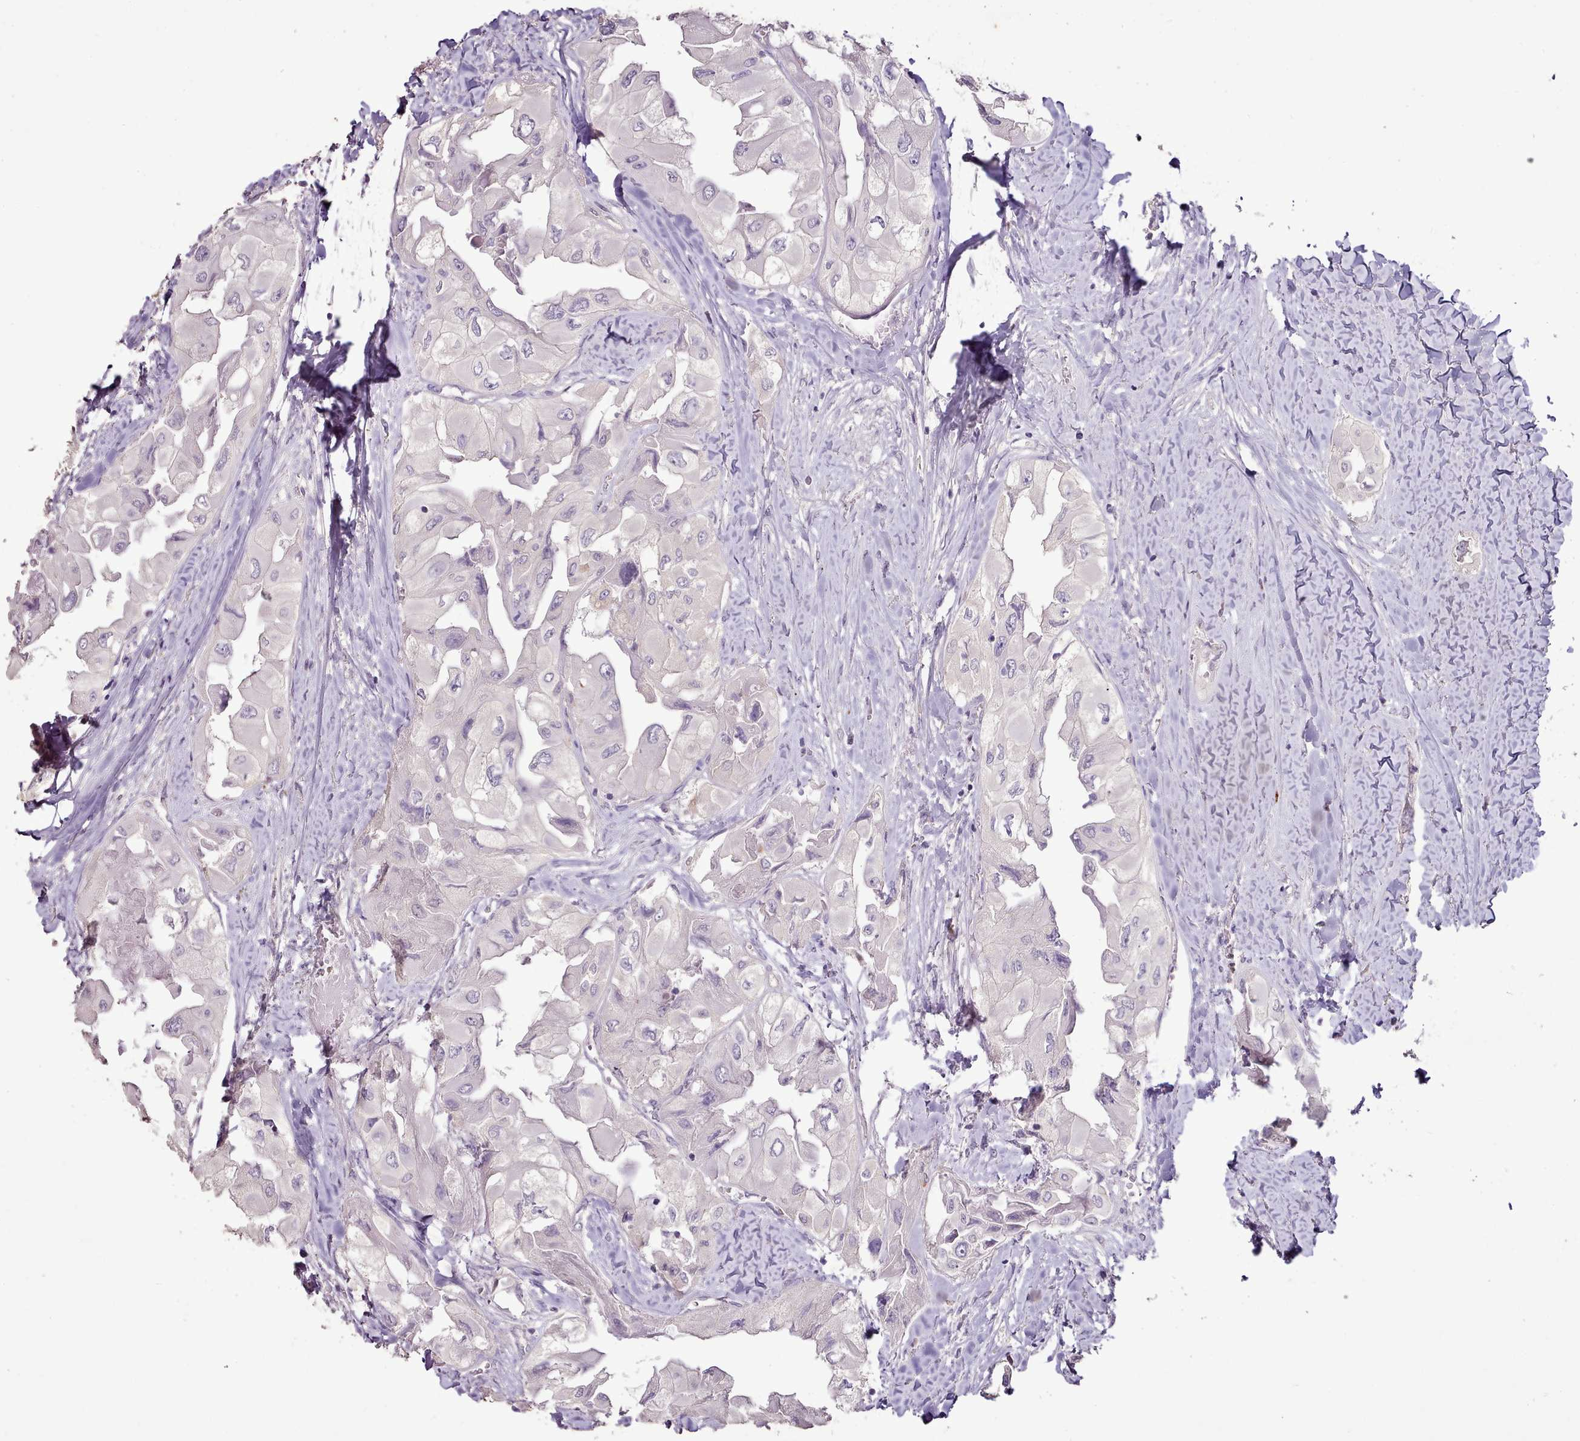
{"staining": {"intensity": "negative", "quantity": "none", "location": "none"}, "tissue": "thyroid cancer", "cell_type": "Tumor cells", "image_type": "cancer", "snomed": [{"axis": "morphology", "description": "Normal tissue, NOS"}, {"axis": "morphology", "description": "Papillary adenocarcinoma, NOS"}, {"axis": "topography", "description": "Thyroid gland"}], "caption": "Papillary adenocarcinoma (thyroid) stained for a protein using immunohistochemistry displays no expression tumor cells.", "gene": "BLOC1S2", "patient": {"sex": "female", "age": 59}}